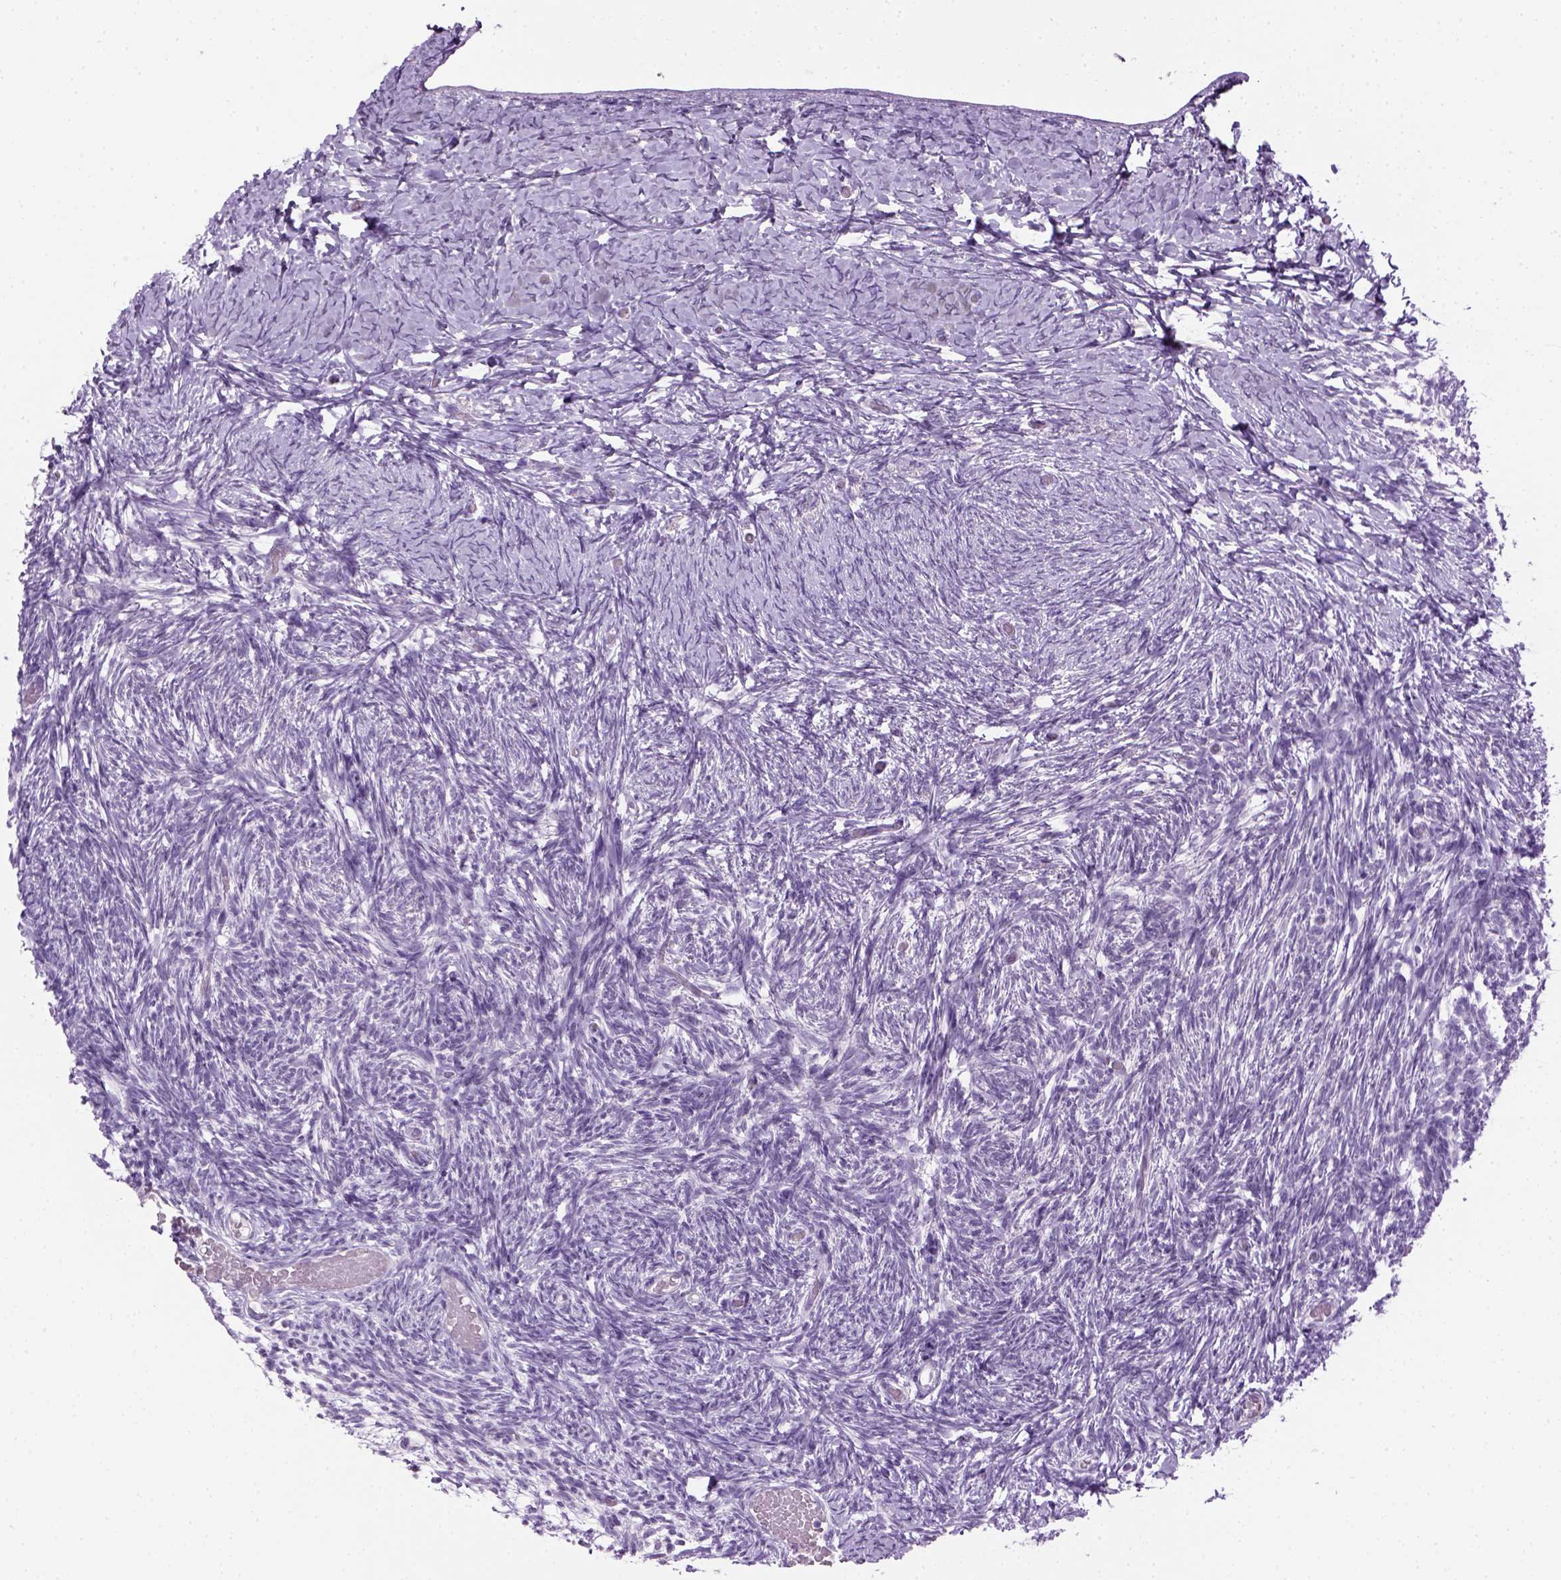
{"staining": {"intensity": "negative", "quantity": "none", "location": "none"}, "tissue": "ovary", "cell_type": "Follicle cells", "image_type": "normal", "snomed": [{"axis": "morphology", "description": "Normal tissue, NOS"}, {"axis": "topography", "description": "Ovary"}], "caption": "Immunohistochemistry photomicrograph of normal human ovary stained for a protein (brown), which displays no staining in follicle cells. (Brightfield microscopy of DAB (3,3'-diaminobenzidine) IHC at high magnification).", "gene": "GABRB2", "patient": {"sex": "female", "age": 39}}